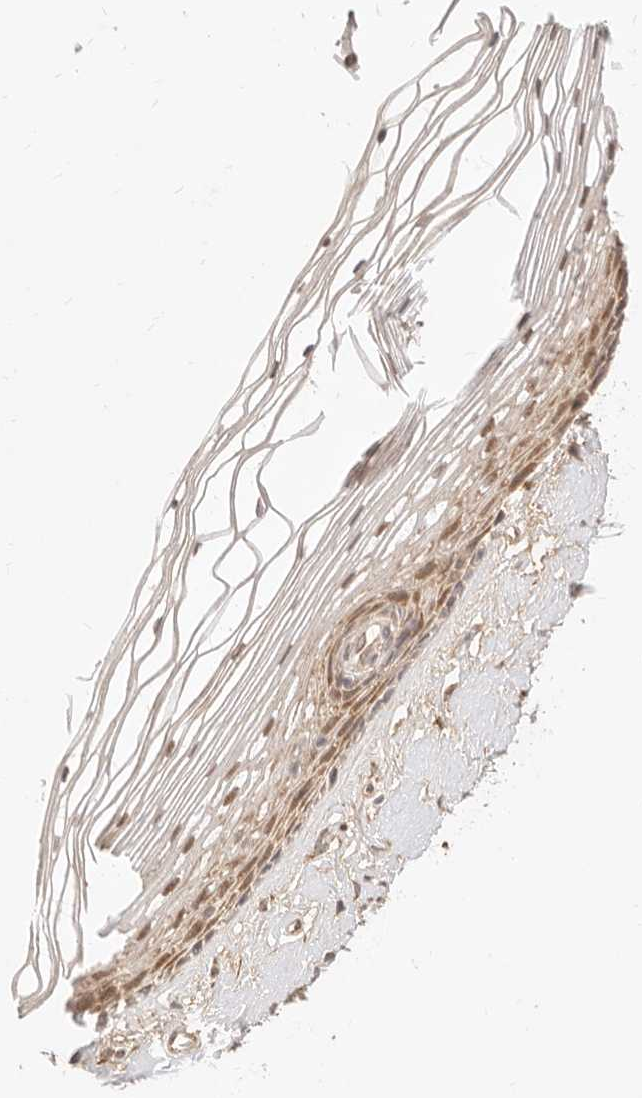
{"staining": {"intensity": "moderate", "quantity": "<25%", "location": "cytoplasmic/membranous,nuclear"}, "tissue": "vagina", "cell_type": "Squamous epithelial cells", "image_type": "normal", "snomed": [{"axis": "morphology", "description": "Normal tissue, NOS"}, {"axis": "topography", "description": "Vagina"}], "caption": "Immunohistochemical staining of unremarkable human vagina demonstrates low levels of moderate cytoplasmic/membranous,nuclear staining in approximately <25% of squamous epithelial cells.", "gene": "UBXN10", "patient": {"sex": "female", "age": 46}}